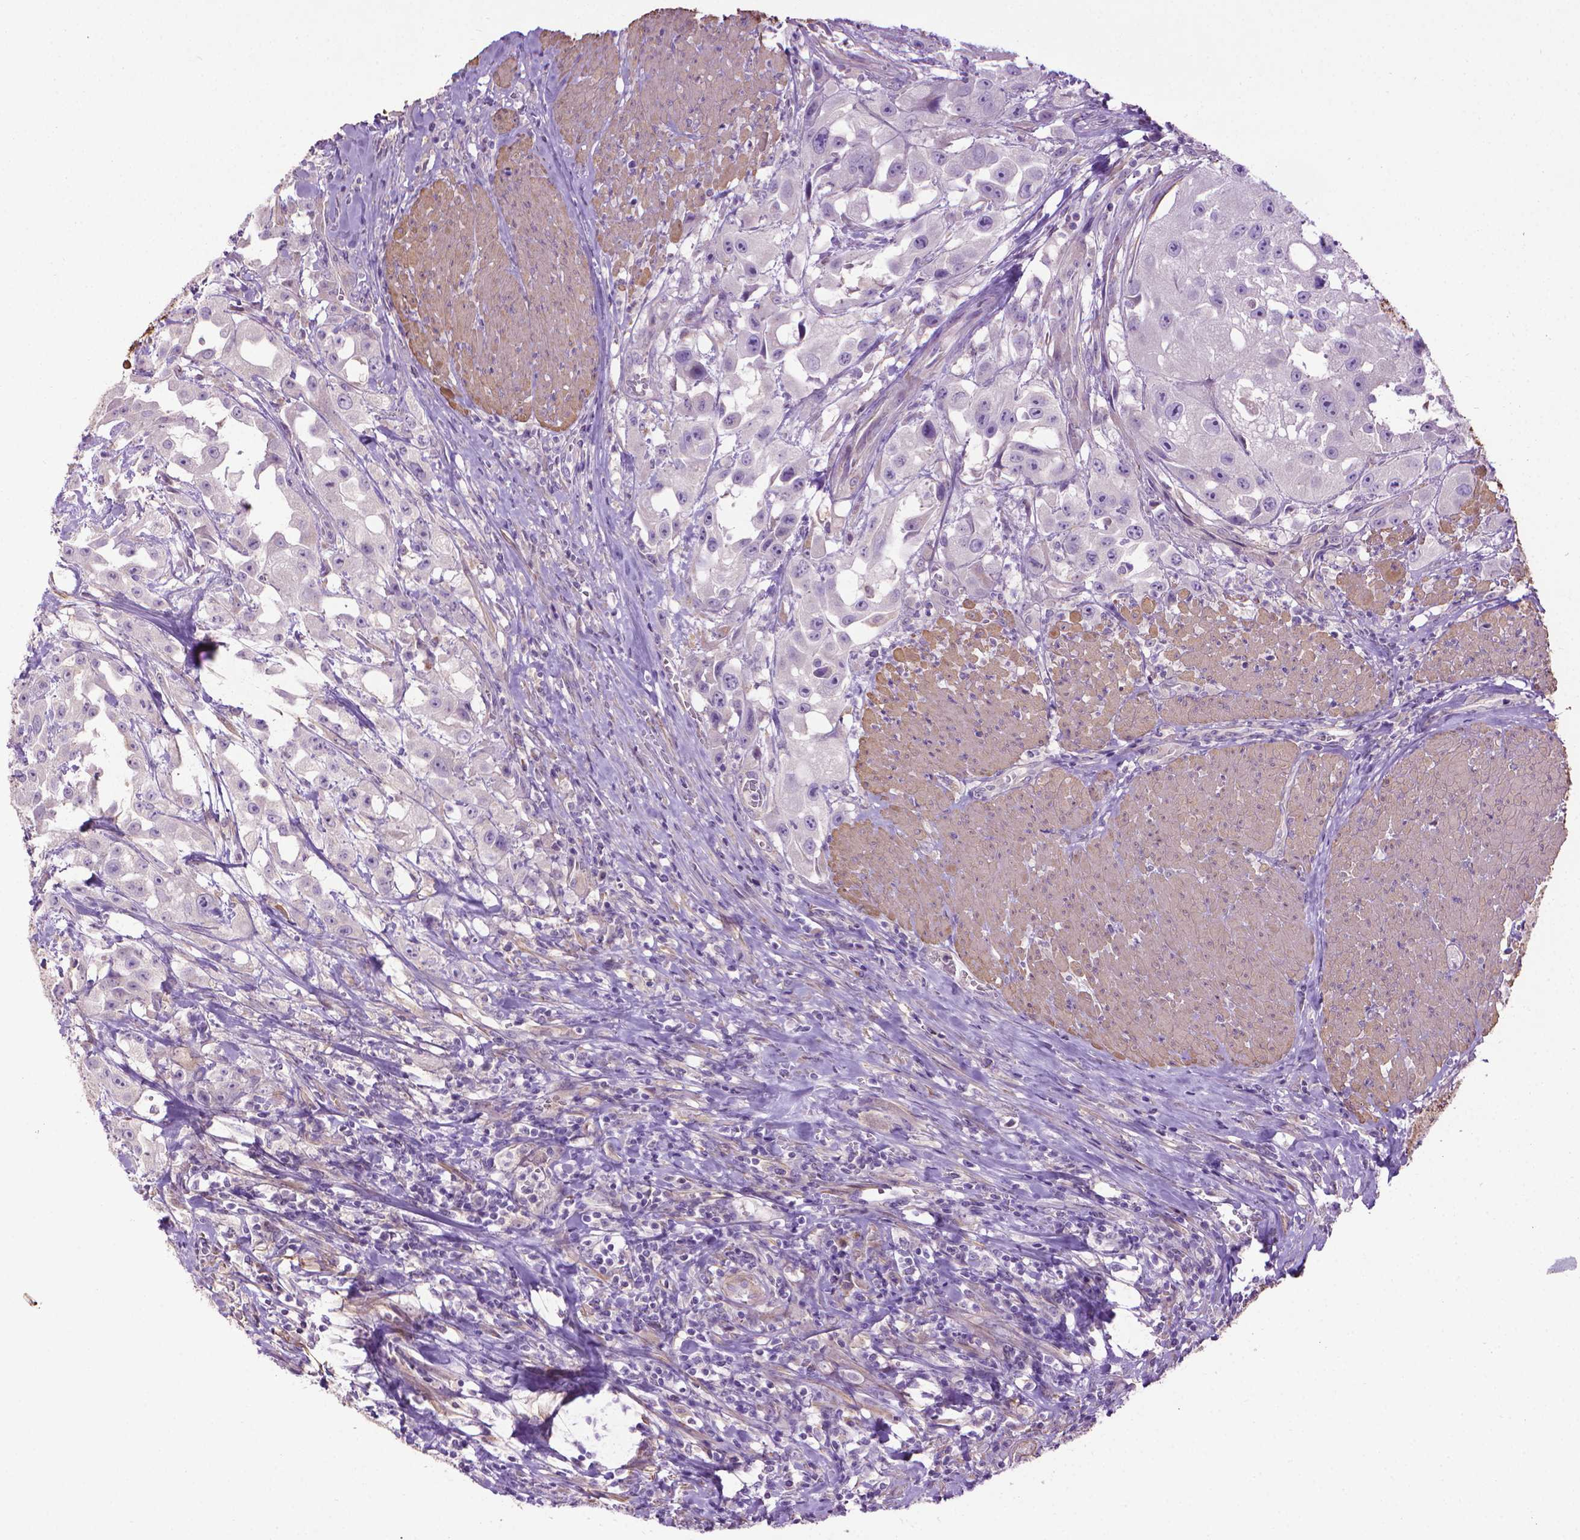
{"staining": {"intensity": "negative", "quantity": "none", "location": "none"}, "tissue": "urothelial cancer", "cell_type": "Tumor cells", "image_type": "cancer", "snomed": [{"axis": "morphology", "description": "Urothelial carcinoma, High grade"}, {"axis": "topography", "description": "Urinary bladder"}], "caption": "High magnification brightfield microscopy of urothelial cancer stained with DAB (brown) and counterstained with hematoxylin (blue): tumor cells show no significant staining.", "gene": "AQP10", "patient": {"sex": "male", "age": 79}}